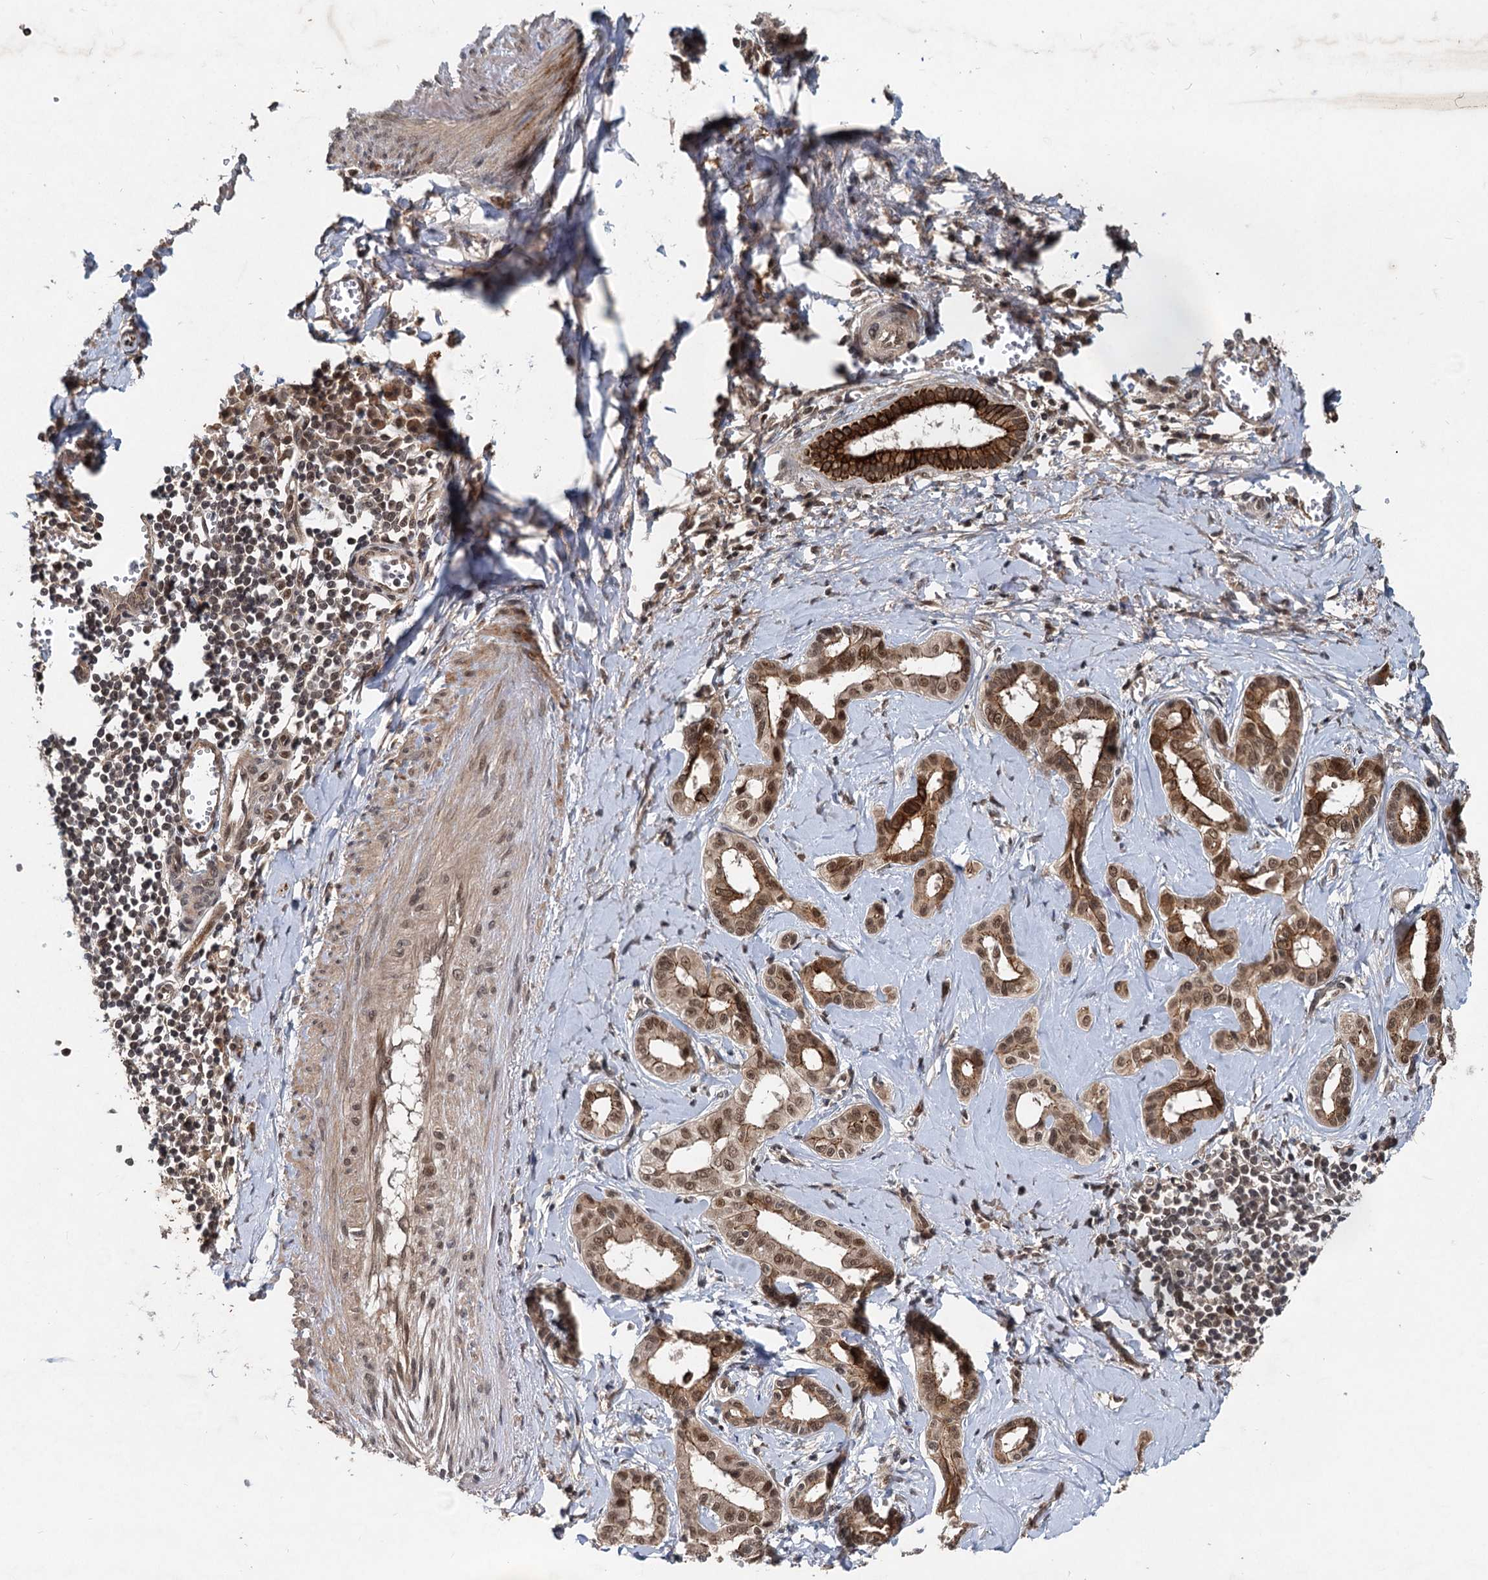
{"staining": {"intensity": "moderate", "quantity": ">75%", "location": "cytoplasmic/membranous,nuclear"}, "tissue": "liver cancer", "cell_type": "Tumor cells", "image_type": "cancer", "snomed": [{"axis": "morphology", "description": "Cholangiocarcinoma"}, {"axis": "topography", "description": "Liver"}], "caption": "There is medium levels of moderate cytoplasmic/membranous and nuclear expression in tumor cells of liver cancer (cholangiocarcinoma), as demonstrated by immunohistochemical staining (brown color).", "gene": "RITA1", "patient": {"sex": "female", "age": 77}}